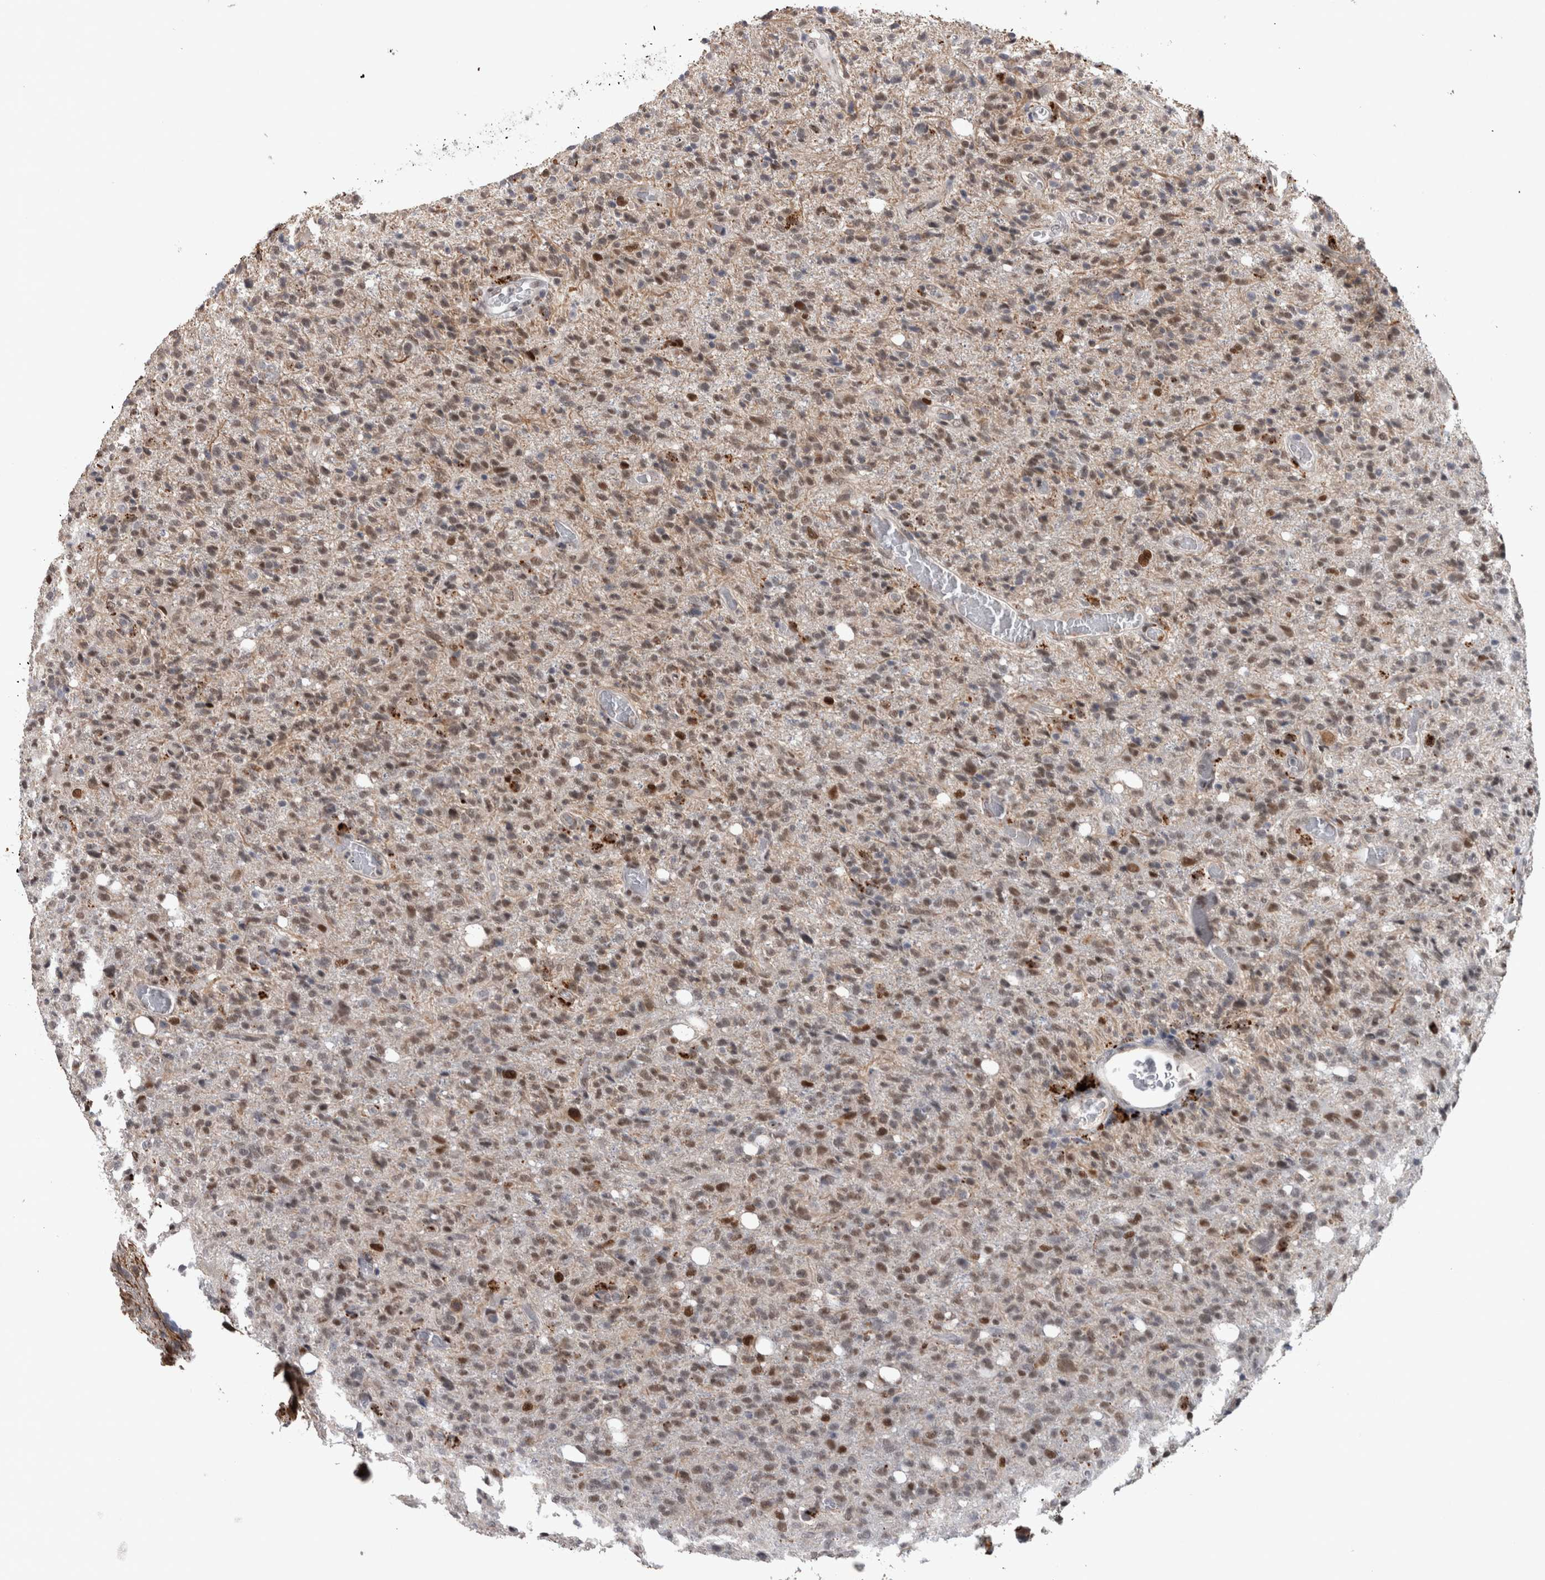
{"staining": {"intensity": "moderate", "quantity": "<25%", "location": "nuclear"}, "tissue": "glioma", "cell_type": "Tumor cells", "image_type": "cancer", "snomed": [{"axis": "morphology", "description": "Glioma, malignant, High grade"}, {"axis": "topography", "description": "Brain"}], "caption": "Moderate nuclear positivity is identified in approximately <25% of tumor cells in malignant glioma (high-grade). (DAB IHC, brown staining for protein, blue staining for nuclei).", "gene": "POLD2", "patient": {"sex": "female", "age": 57}}